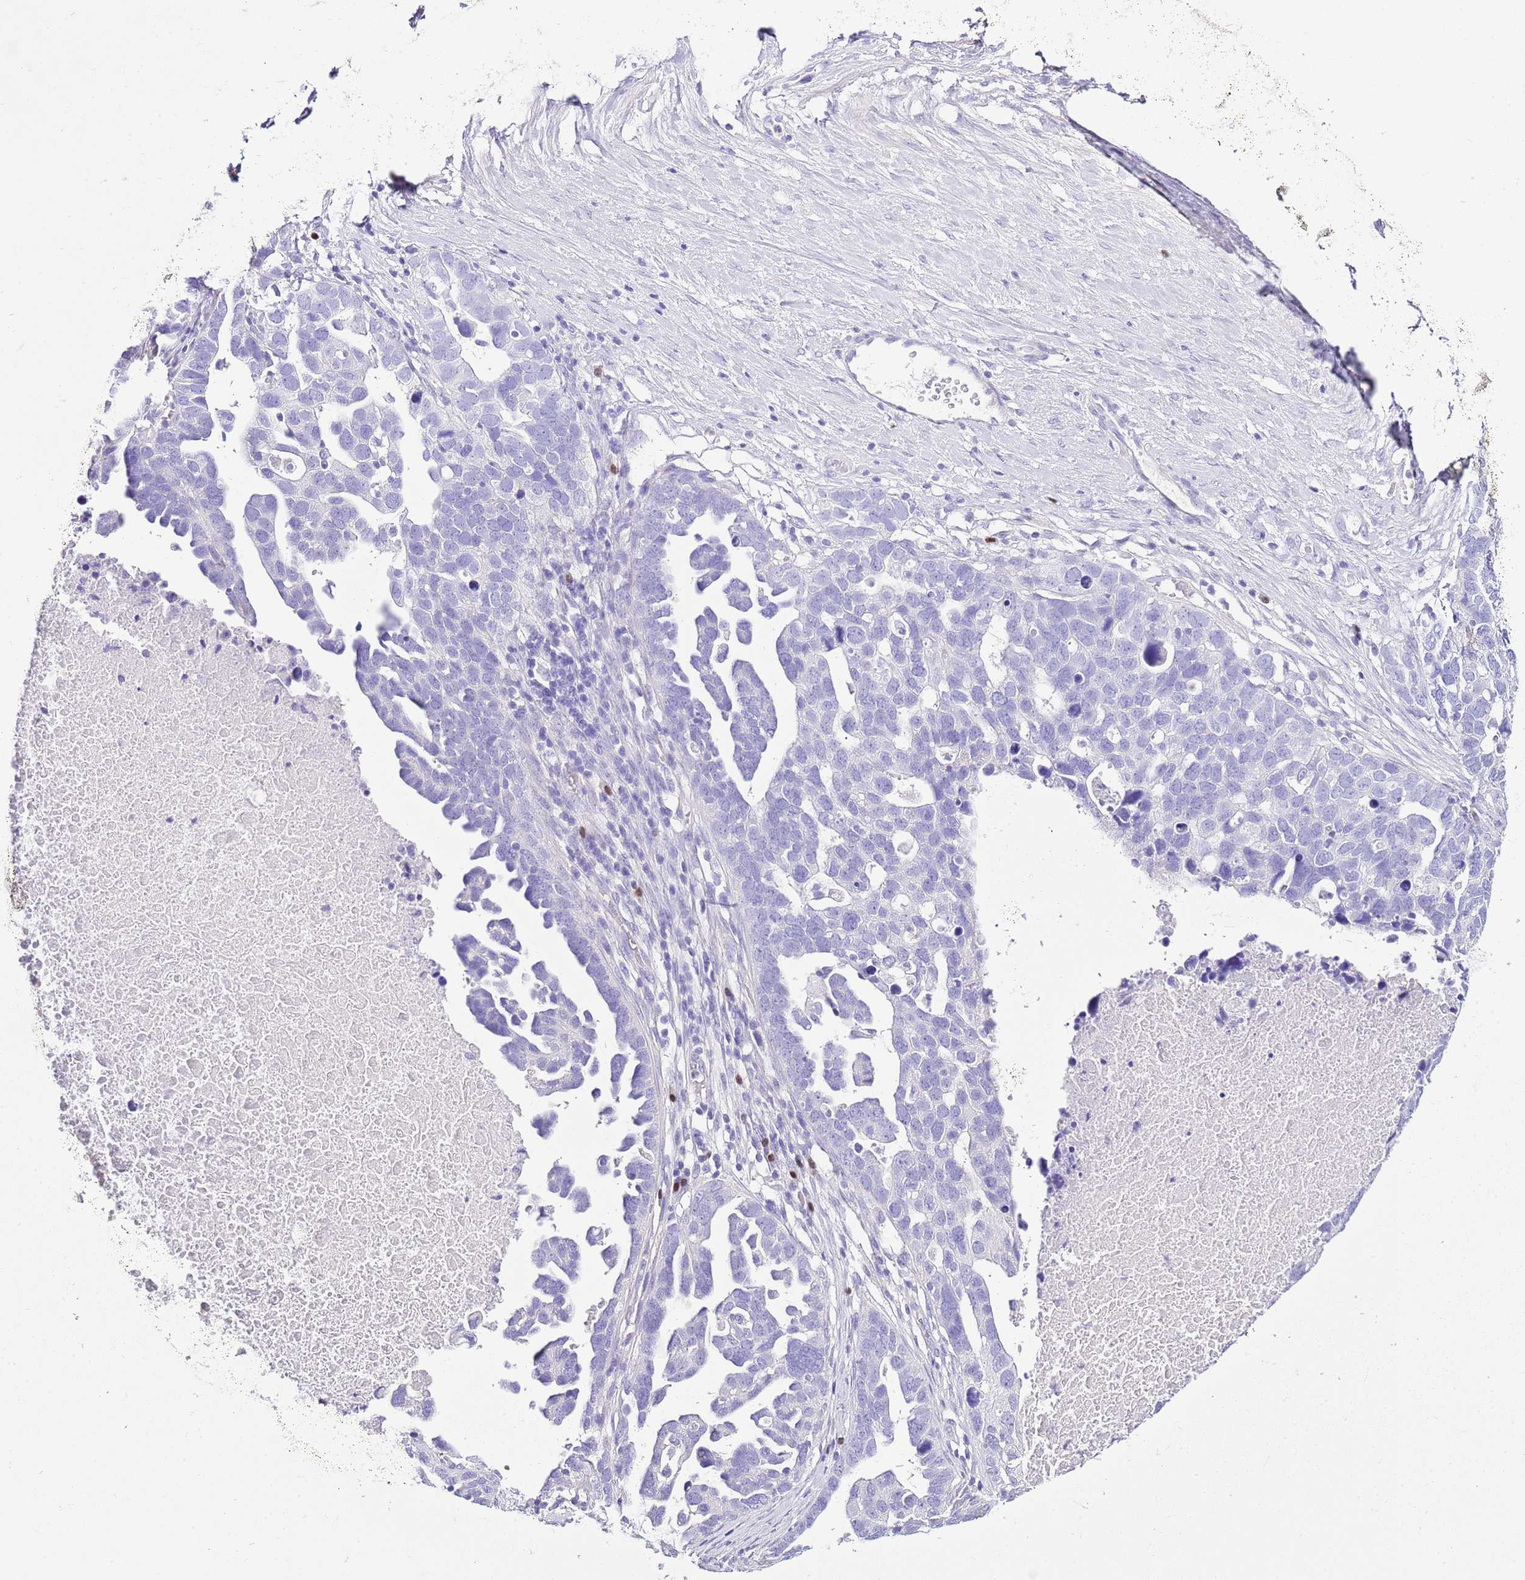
{"staining": {"intensity": "negative", "quantity": "none", "location": "none"}, "tissue": "ovarian cancer", "cell_type": "Tumor cells", "image_type": "cancer", "snomed": [{"axis": "morphology", "description": "Cystadenocarcinoma, serous, NOS"}, {"axis": "topography", "description": "Ovary"}], "caption": "The micrograph exhibits no significant positivity in tumor cells of ovarian cancer (serous cystadenocarcinoma).", "gene": "BHLHA15", "patient": {"sex": "female", "age": 54}}